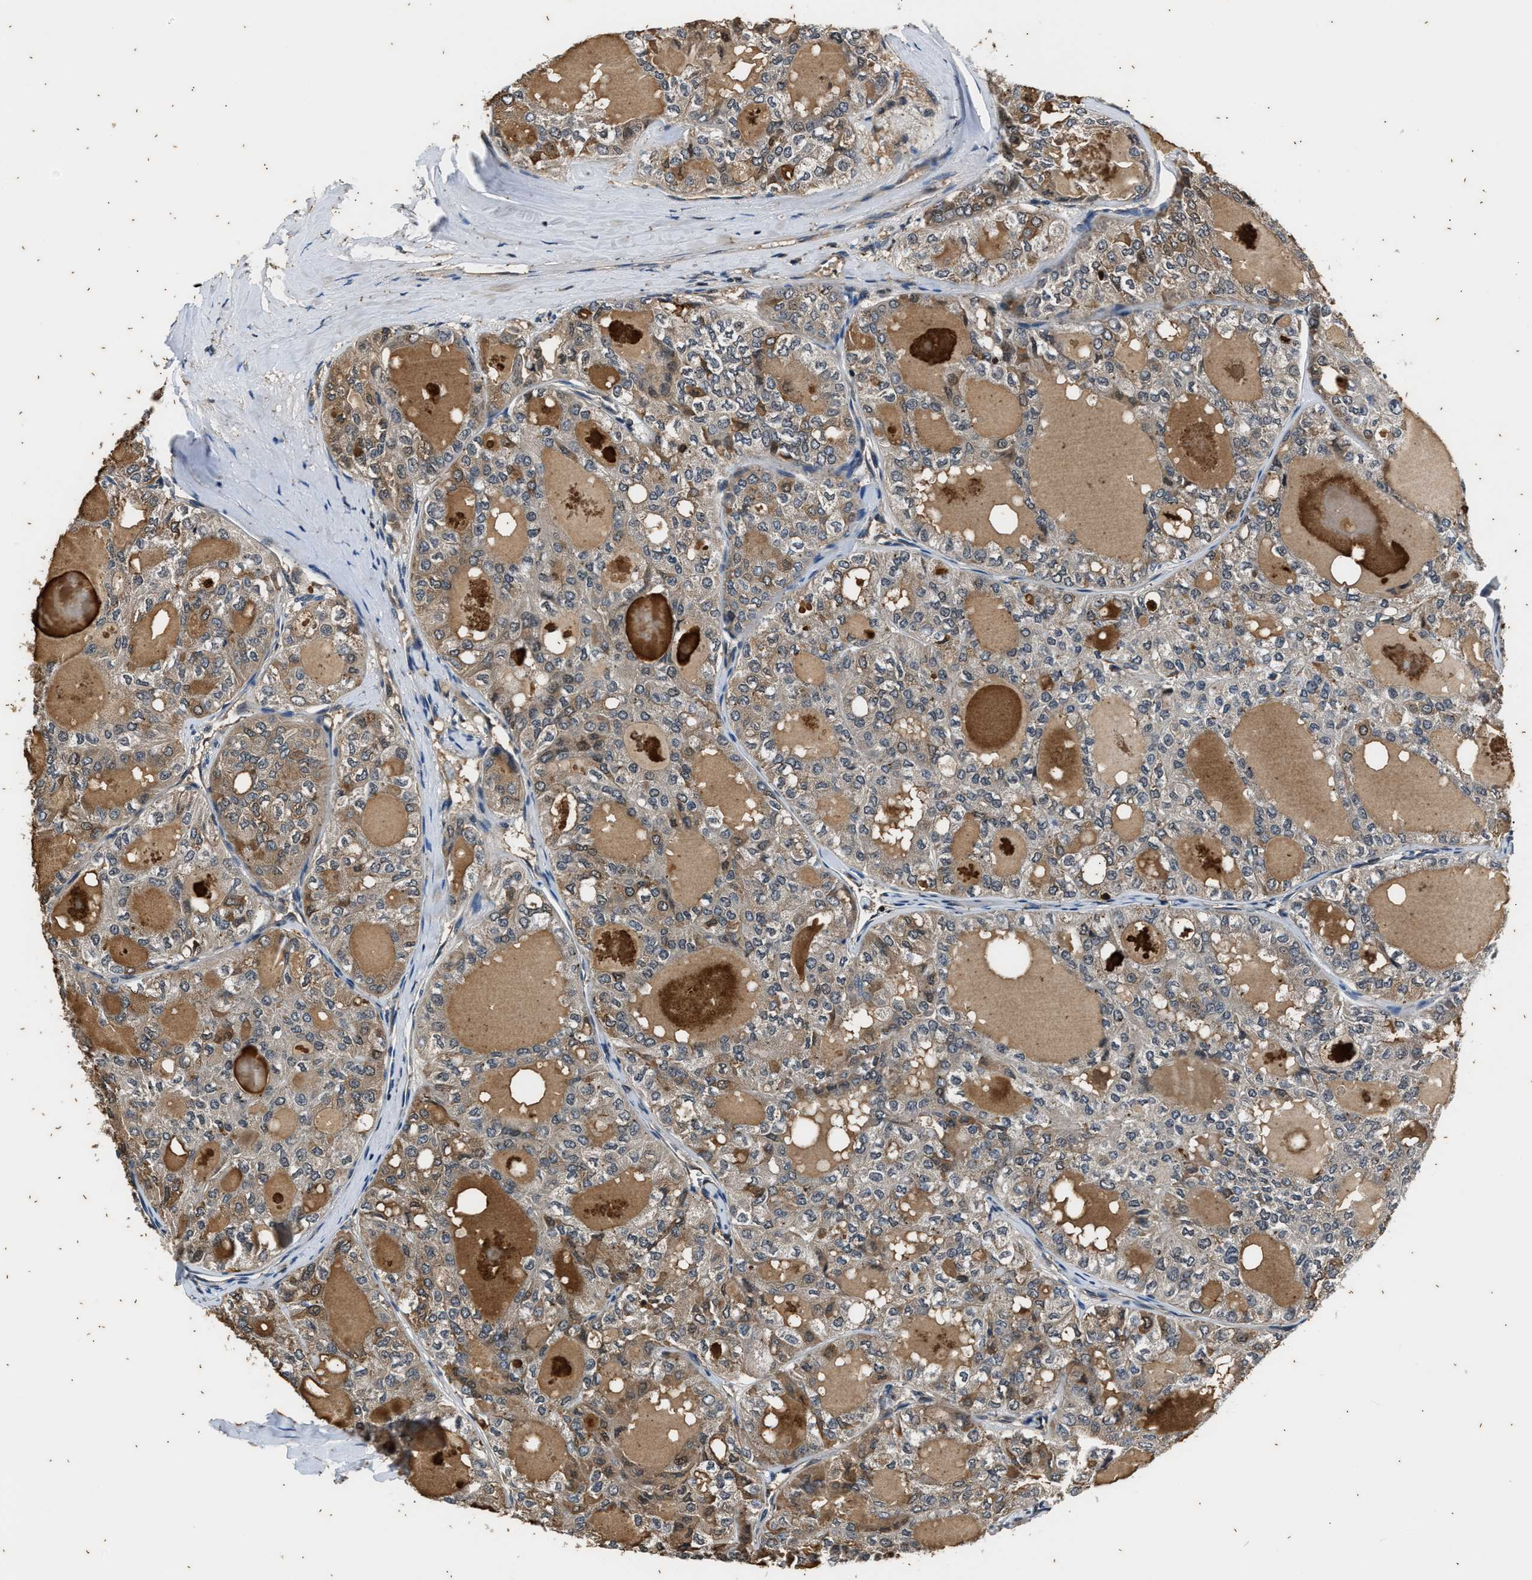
{"staining": {"intensity": "weak", "quantity": "25%-75%", "location": "cytoplasmic/membranous"}, "tissue": "thyroid cancer", "cell_type": "Tumor cells", "image_type": "cancer", "snomed": [{"axis": "morphology", "description": "Follicular adenoma carcinoma, NOS"}, {"axis": "topography", "description": "Thyroid gland"}], "caption": "Brown immunohistochemical staining in human thyroid cancer (follicular adenoma carcinoma) demonstrates weak cytoplasmic/membranous expression in about 25%-75% of tumor cells.", "gene": "PTPN7", "patient": {"sex": "male", "age": 75}}